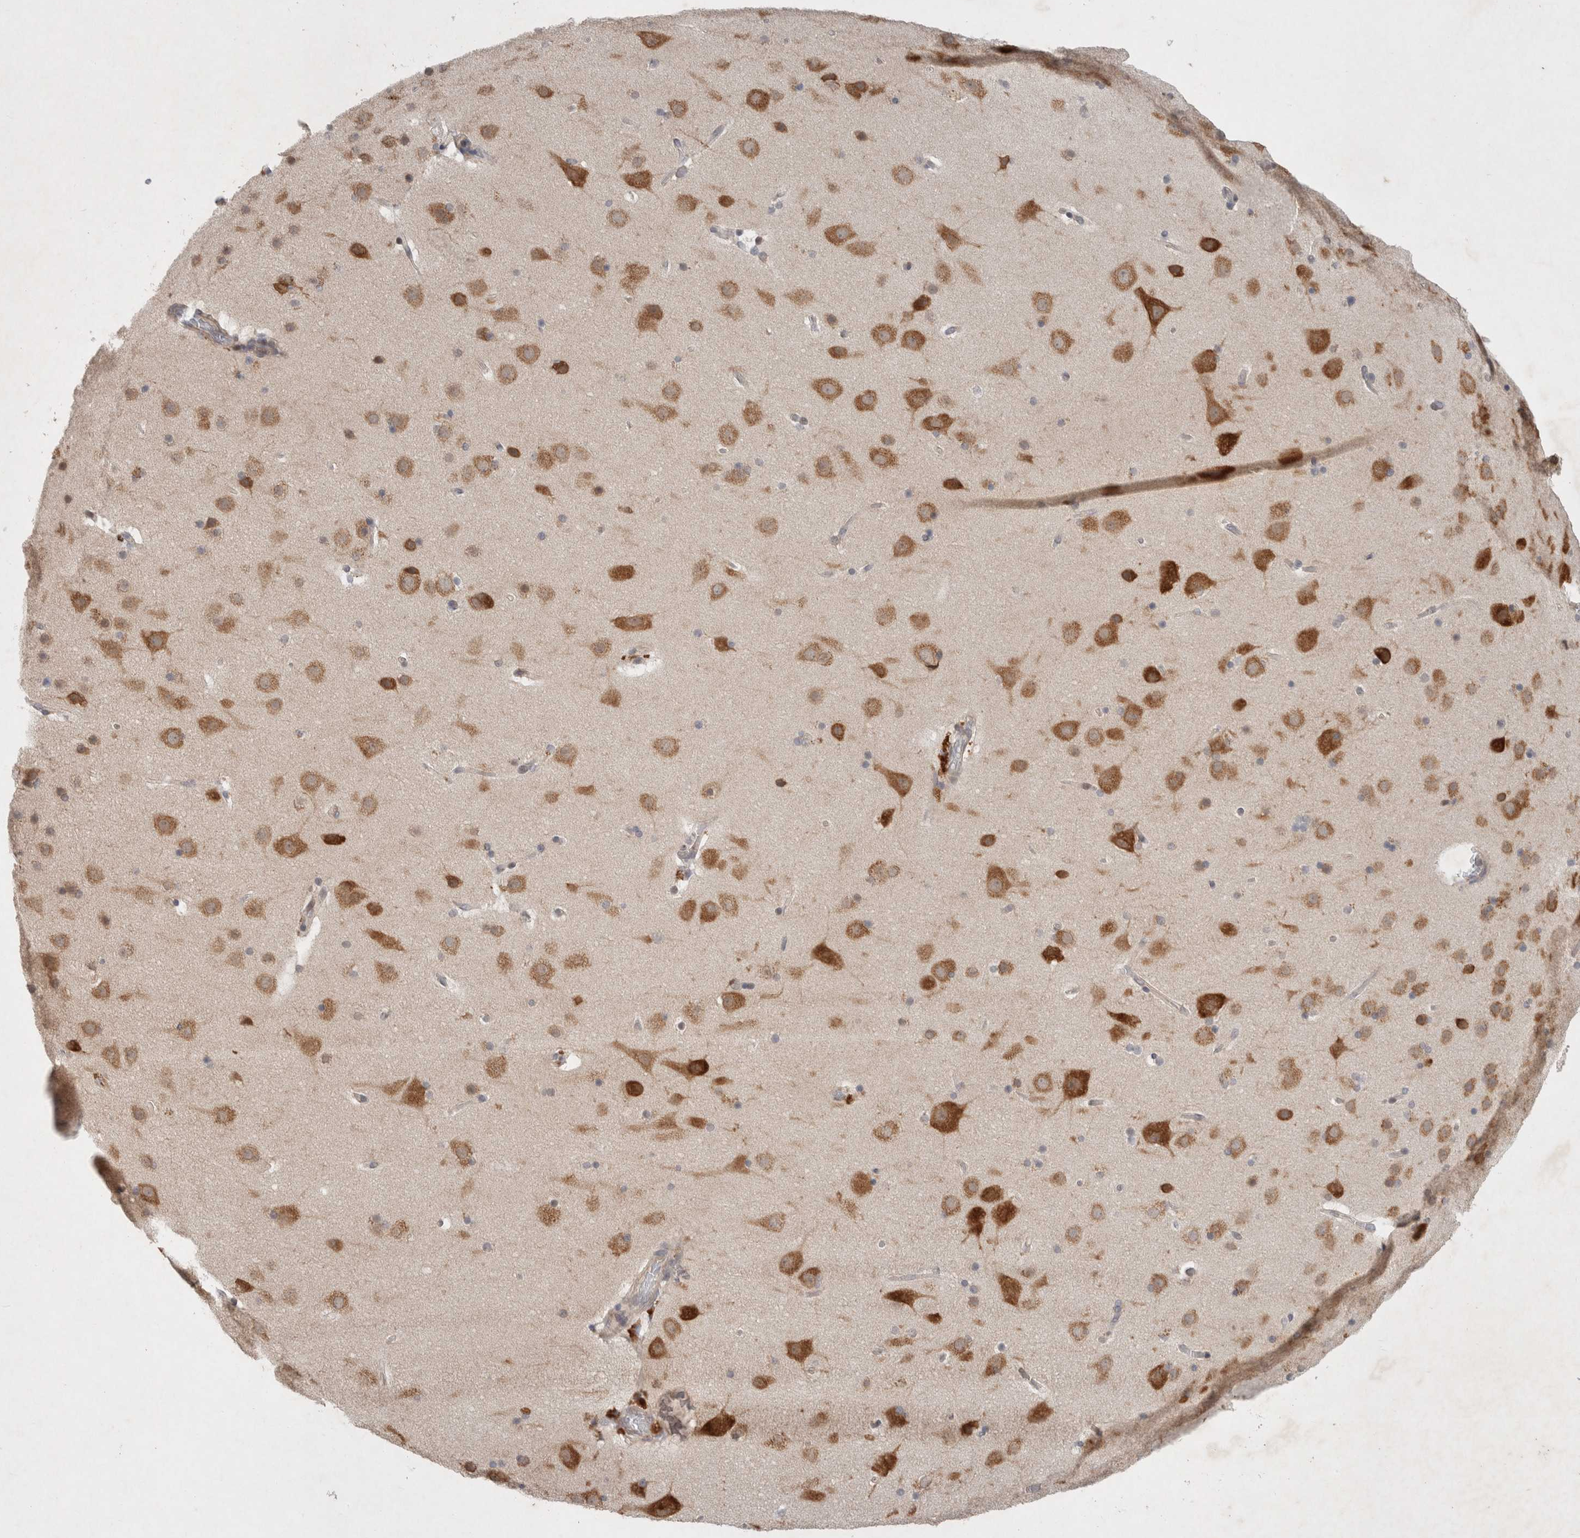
{"staining": {"intensity": "weak", "quantity": ">75%", "location": "cytoplasmic/membranous"}, "tissue": "cerebral cortex", "cell_type": "Endothelial cells", "image_type": "normal", "snomed": [{"axis": "morphology", "description": "Normal tissue, NOS"}, {"axis": "topography", "description": "Cerebral cortex"}], "caption": "Protein analysis of normal cerebral cortex demonstrates weak cytoplasmic/membranous expression in approximately >75% of endothelial cells.", "gene": "RASAL2", "patient": {"sex": "male", "age": 57}}